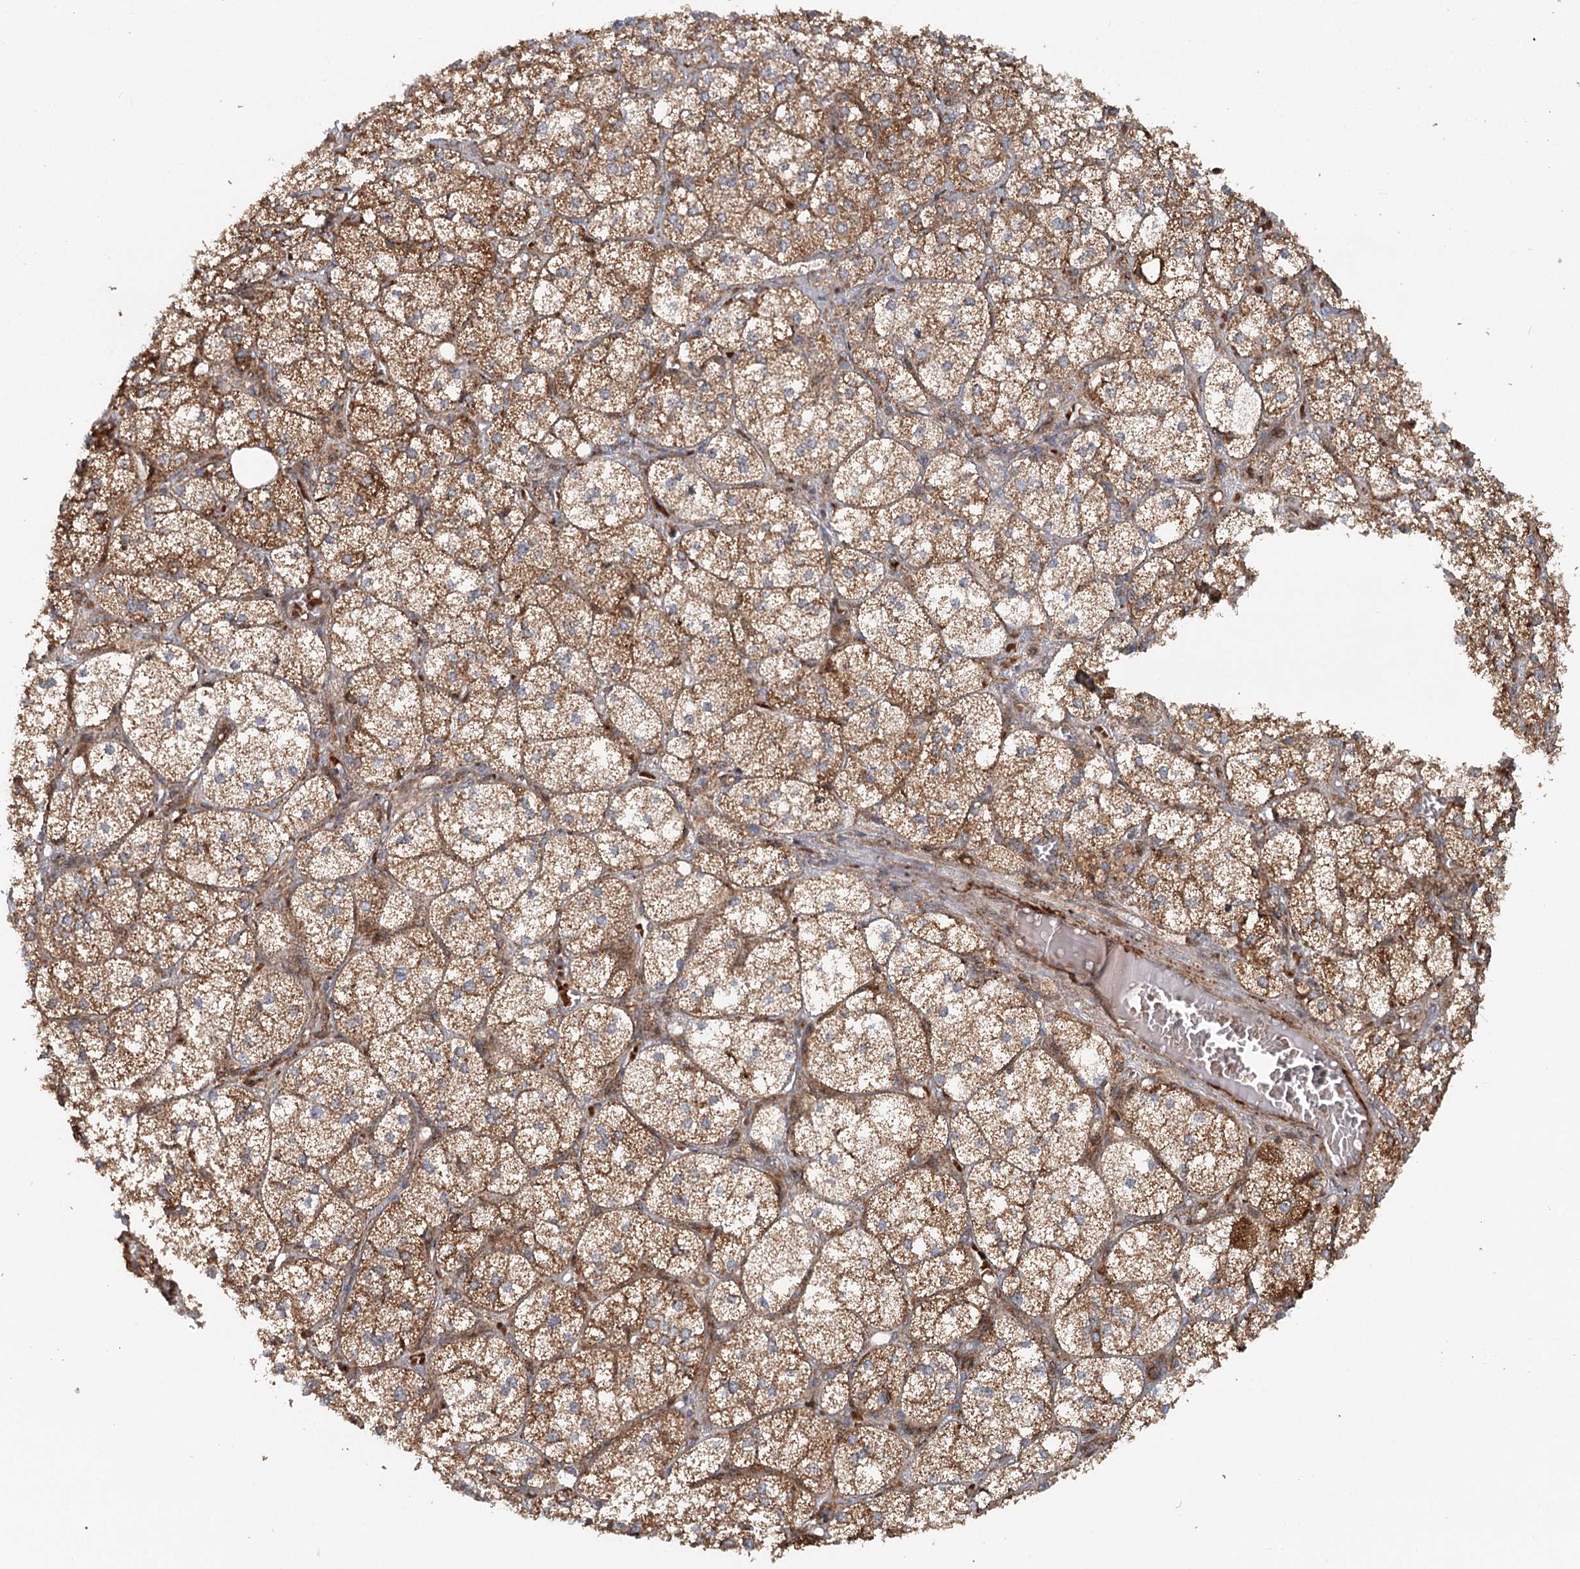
{"staining": {"intensity": "strong", "quantity": ">75%", "location": "cytoplasmic/membranous"}, "tissue": "adrenal gland", "cell_type": "Glandular cells", "image_type": "normal", "snomed": [{"axis": "morphology", "description": "Normal tissue, NOS"}, {"axis": "topography", "description": "Adrenal gland"}], "caption": "Unremarkable adrenal gland reveals strong cytoplasmic/membranous expression in about >75% of glandular cells The staining is performed using DAB (3,3'-diaminobenzidine) brown chromogen to label protein expression. The nuclei are counter-stained blue using hematoxylin..", "gene": "RNF111", "patient": {"sex": "female", "age": 61}}